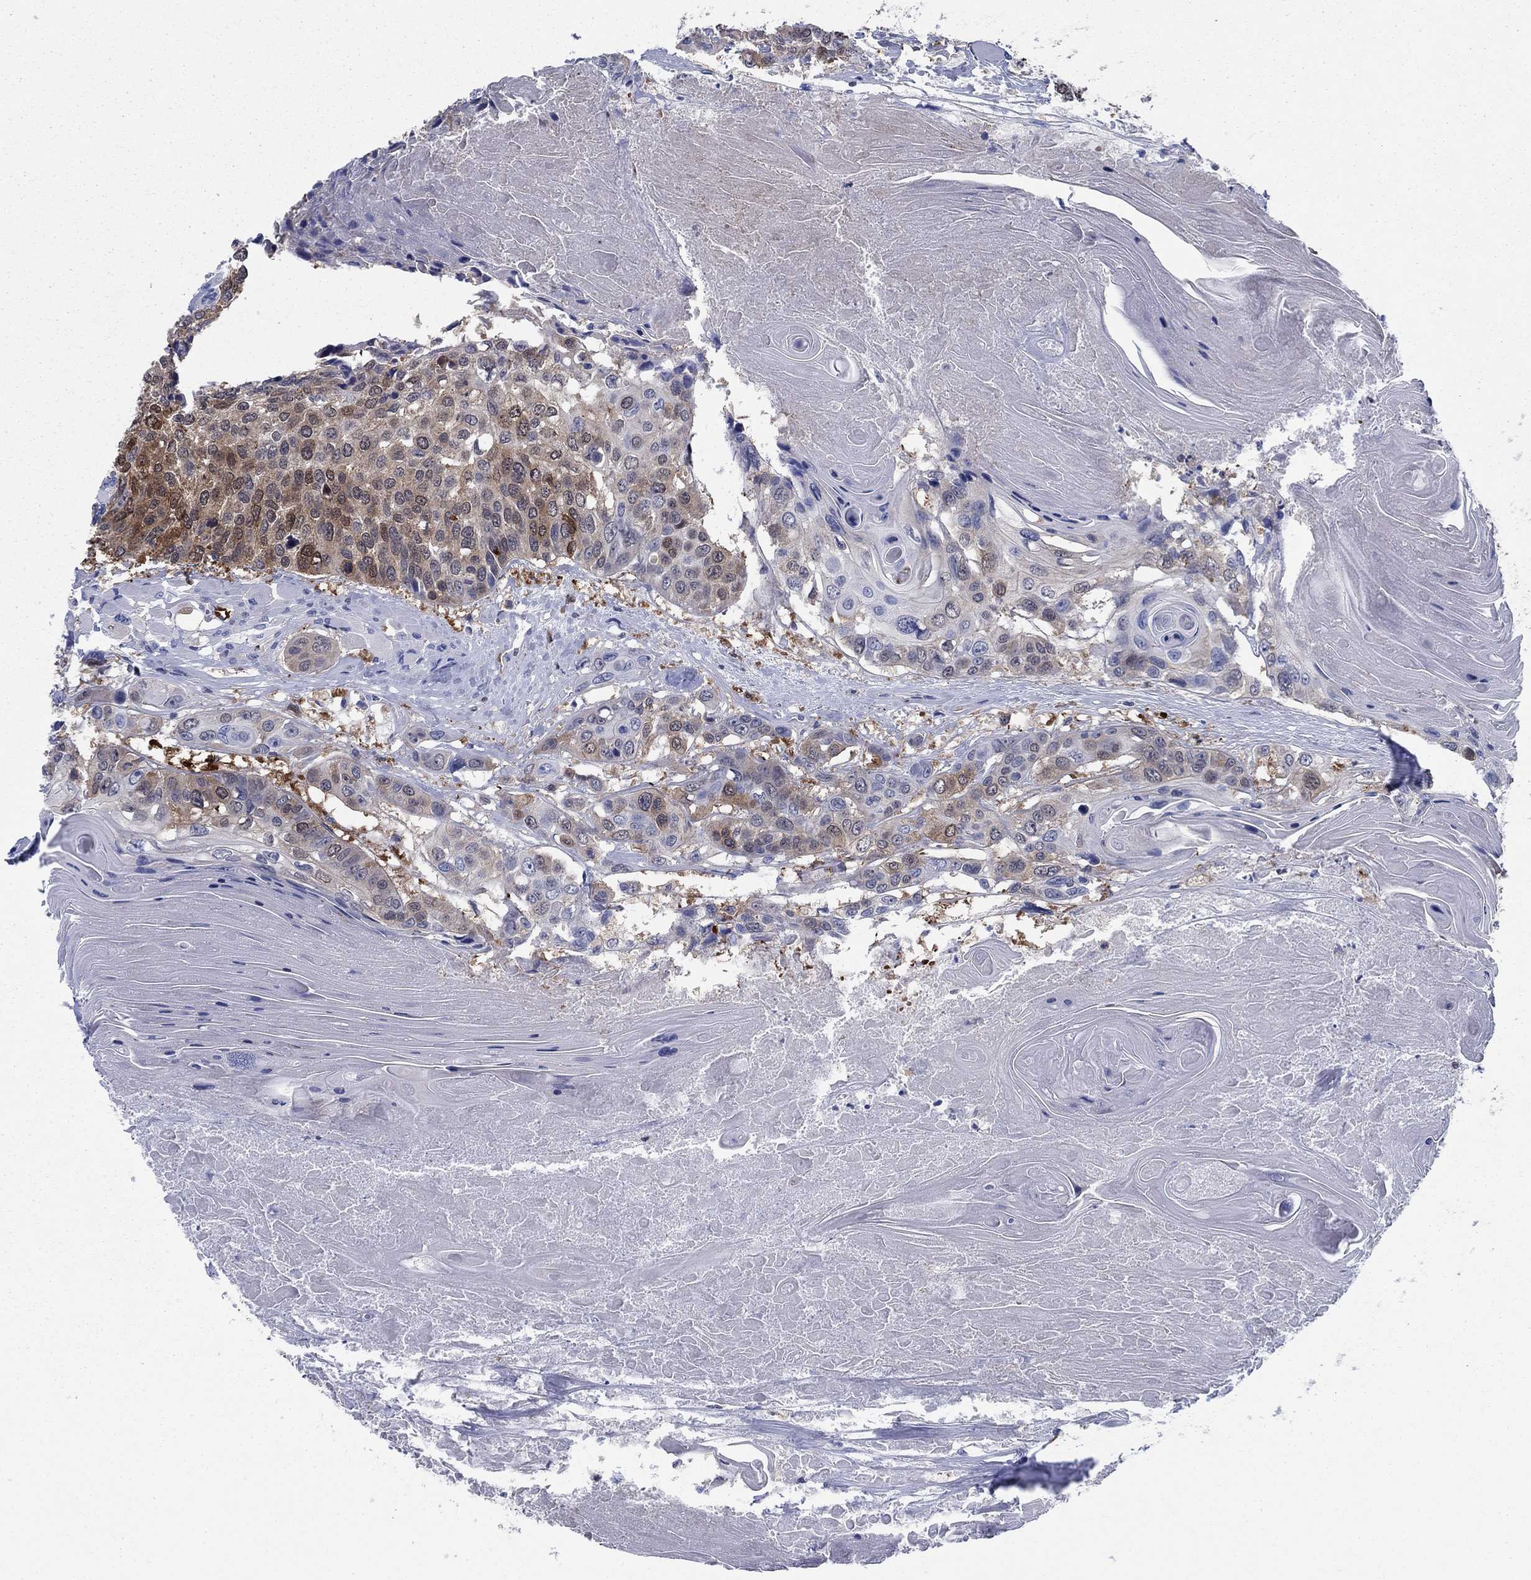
{"staining": {"intensity": "moderate", "quantity": "25%-75%", "location": "cytoplasmic/membranous"}, "tissue": "head and neck cancer", "cell_type": "Tumor cells", "image_type": "cancer", "snomed": [{"axis": "morphology", "description": "Squamous cell carcinoma, NOS"}, {"axis": "topography", "description": "Oral tissue"}, {"axis": "topography", "description": "Head-Neck"}], "caption": "An IHC photomicrograph of tumor tissue is shown. Protein staining in brown highlights moderate cytoplasmic/membranous positivity in squamous cell carcinoma (head and neck) within tumor cells.", "gene": "STMN1", "patient": {"sex": "male", "age": 56}}